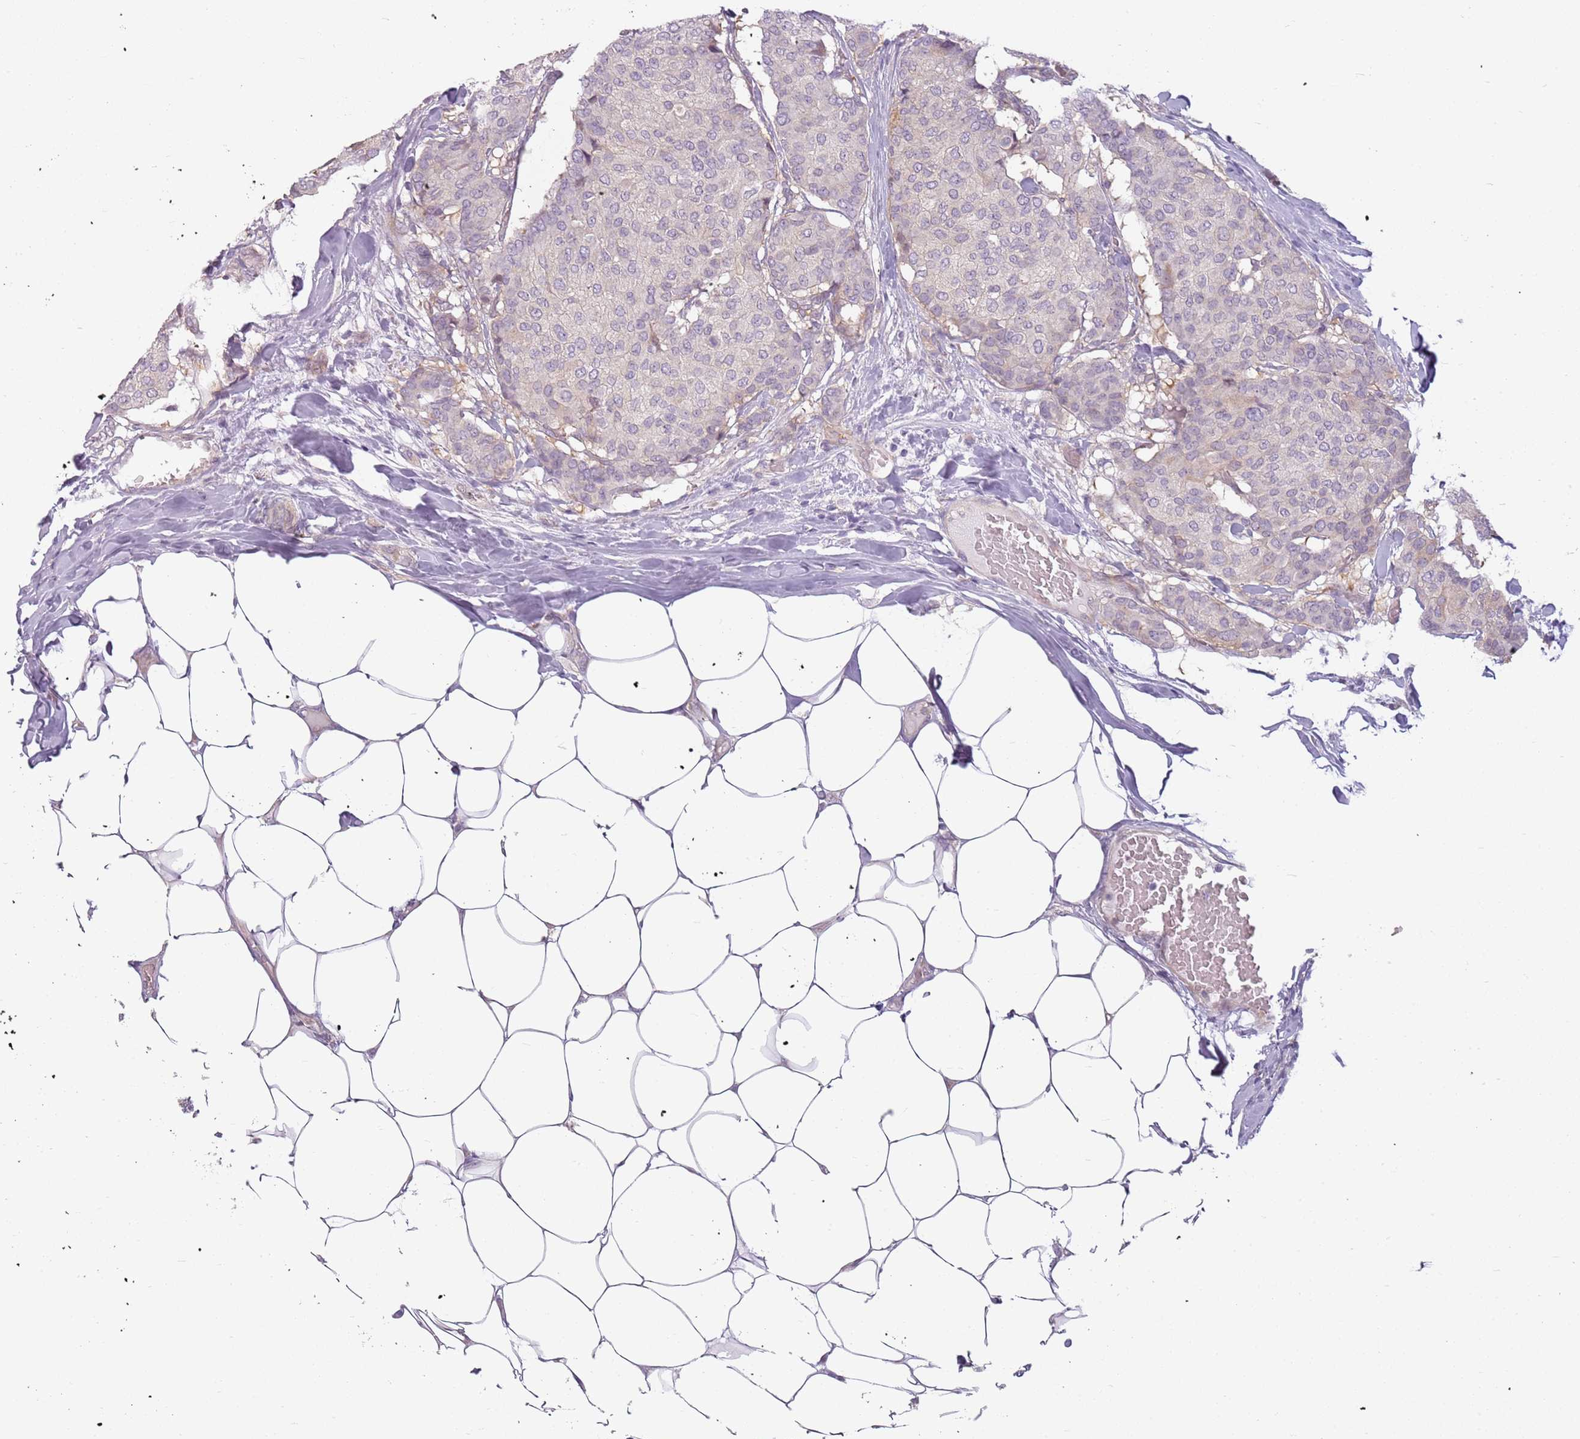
{"staining": {"intensity": "negative", "quantity": "none", "location": "none"}, "tissue": "breast cancer", "cell_type": "Tumor cells", "image_type": "cancer", "snomed": [{"axis": "morphology", "description": "Duct carcinoma"}, {"axis": "topography", "description": "Breast"}], "caption": "Breast cancer (intraductal carcinoma) stained for a protein using immunohistochemistry demonstrates no positivity tumor cells.", "gene": "DEFB116", "patient": {"sex": "female", "age": 75}}